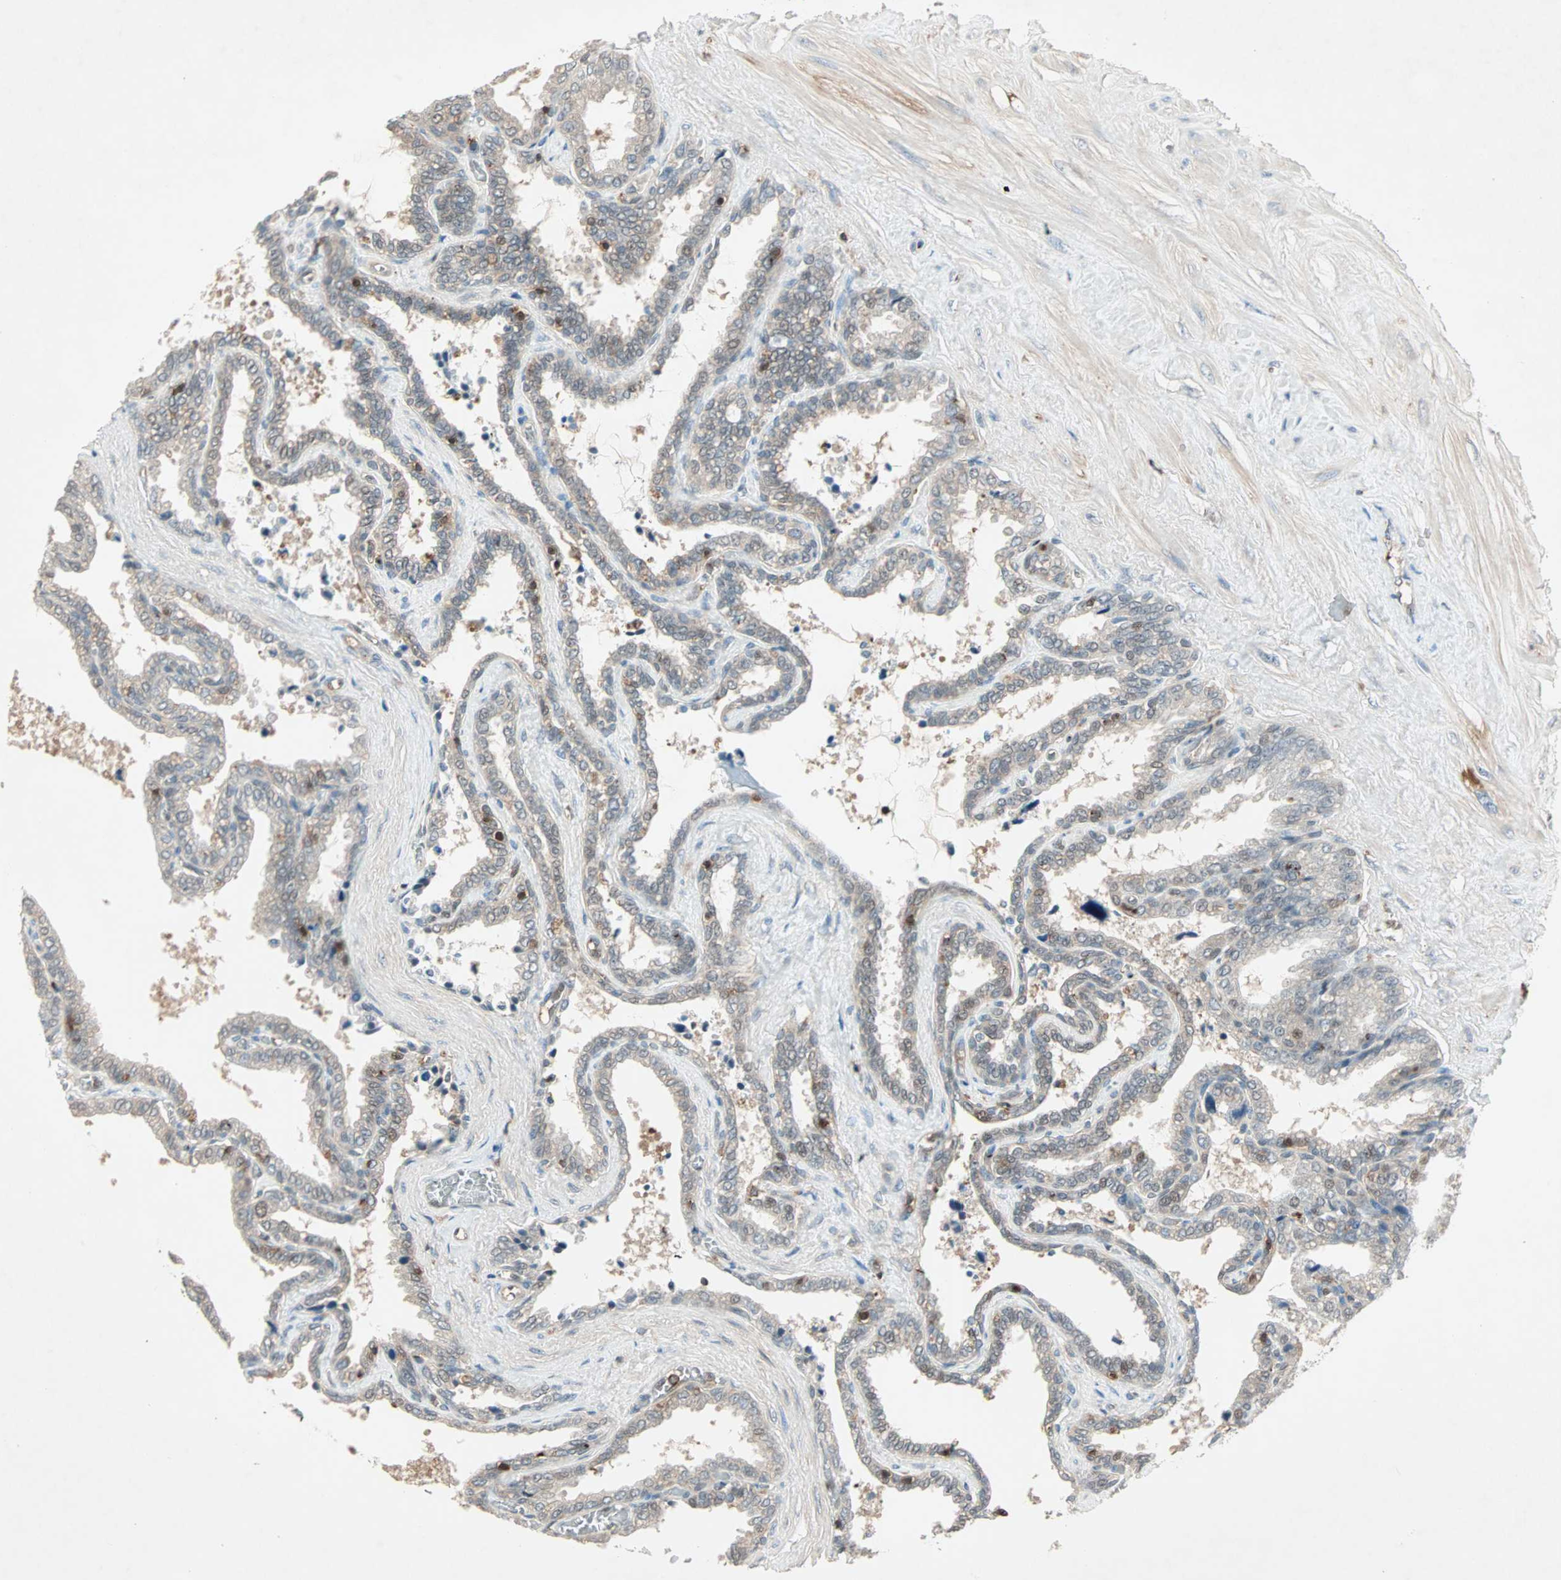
{"staining": {"intensity": "moderate", "quantity": ">75%", "location": "cytoplasmic/membranous"}, "tissue": "seminal vesicle", "cell_type": "Glandular cells", "image_type": "normal", "snomed": [{"axis": "morphology", "description": "Normal tissue, NOS"}, {"axis": "topography", "description": "Seminal veicle"}], "caption": "Moderate cytoplasmic/membranous positivity is present in about >75% of glandular cells in unremarkable seminal vesicle.", "gene": "TEC", "patient": {"sex": "male", "age": 46}}